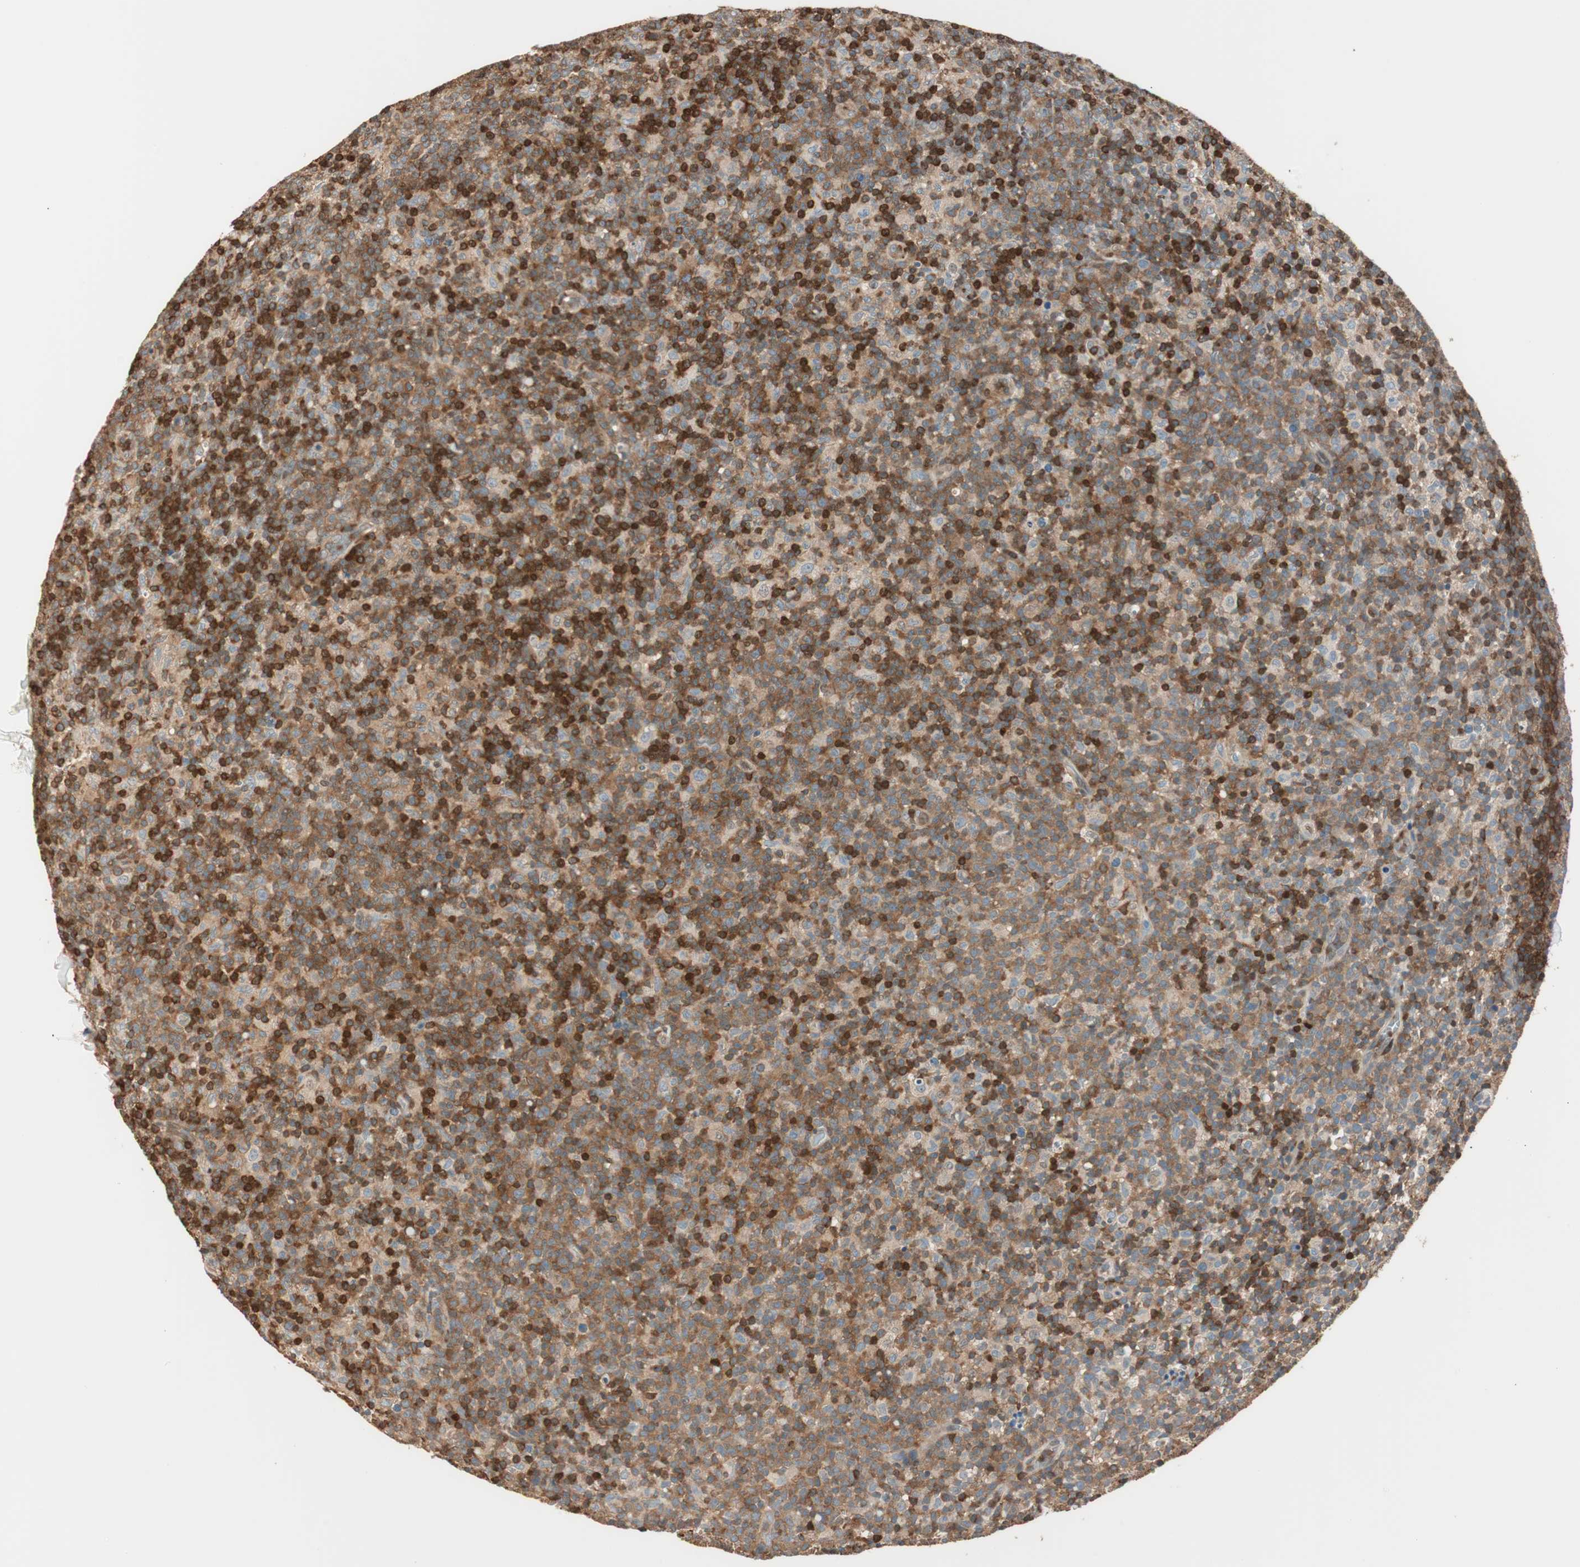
{"staining": {"intensity": "moderate", "quantity": ">75%", "location": "cytoplasmic/membranous"}, "tissue": "lymph node", "cell_type": "Germinal center cells", "image_type": "normal", "snomed": [{"axis": "morphology", "description": "Normal tissue, NOS"}, {"axis": "morphology", "description": "Inflammation, NOS"}, {"axis": "topography", "description": "Lymph node"}], "caption": "Benign lymph node demonstrates moderate cytoplasmic/membranous staining in about >75% of germinal center cells, visualized by immunohistochemistry. (DAB (3,3'-diaminobenzidine) IHC, brown staining for protein, blue staining for nuclei).", "gene": "BIN1", "patient": {"sex": "male", "age": 55}}